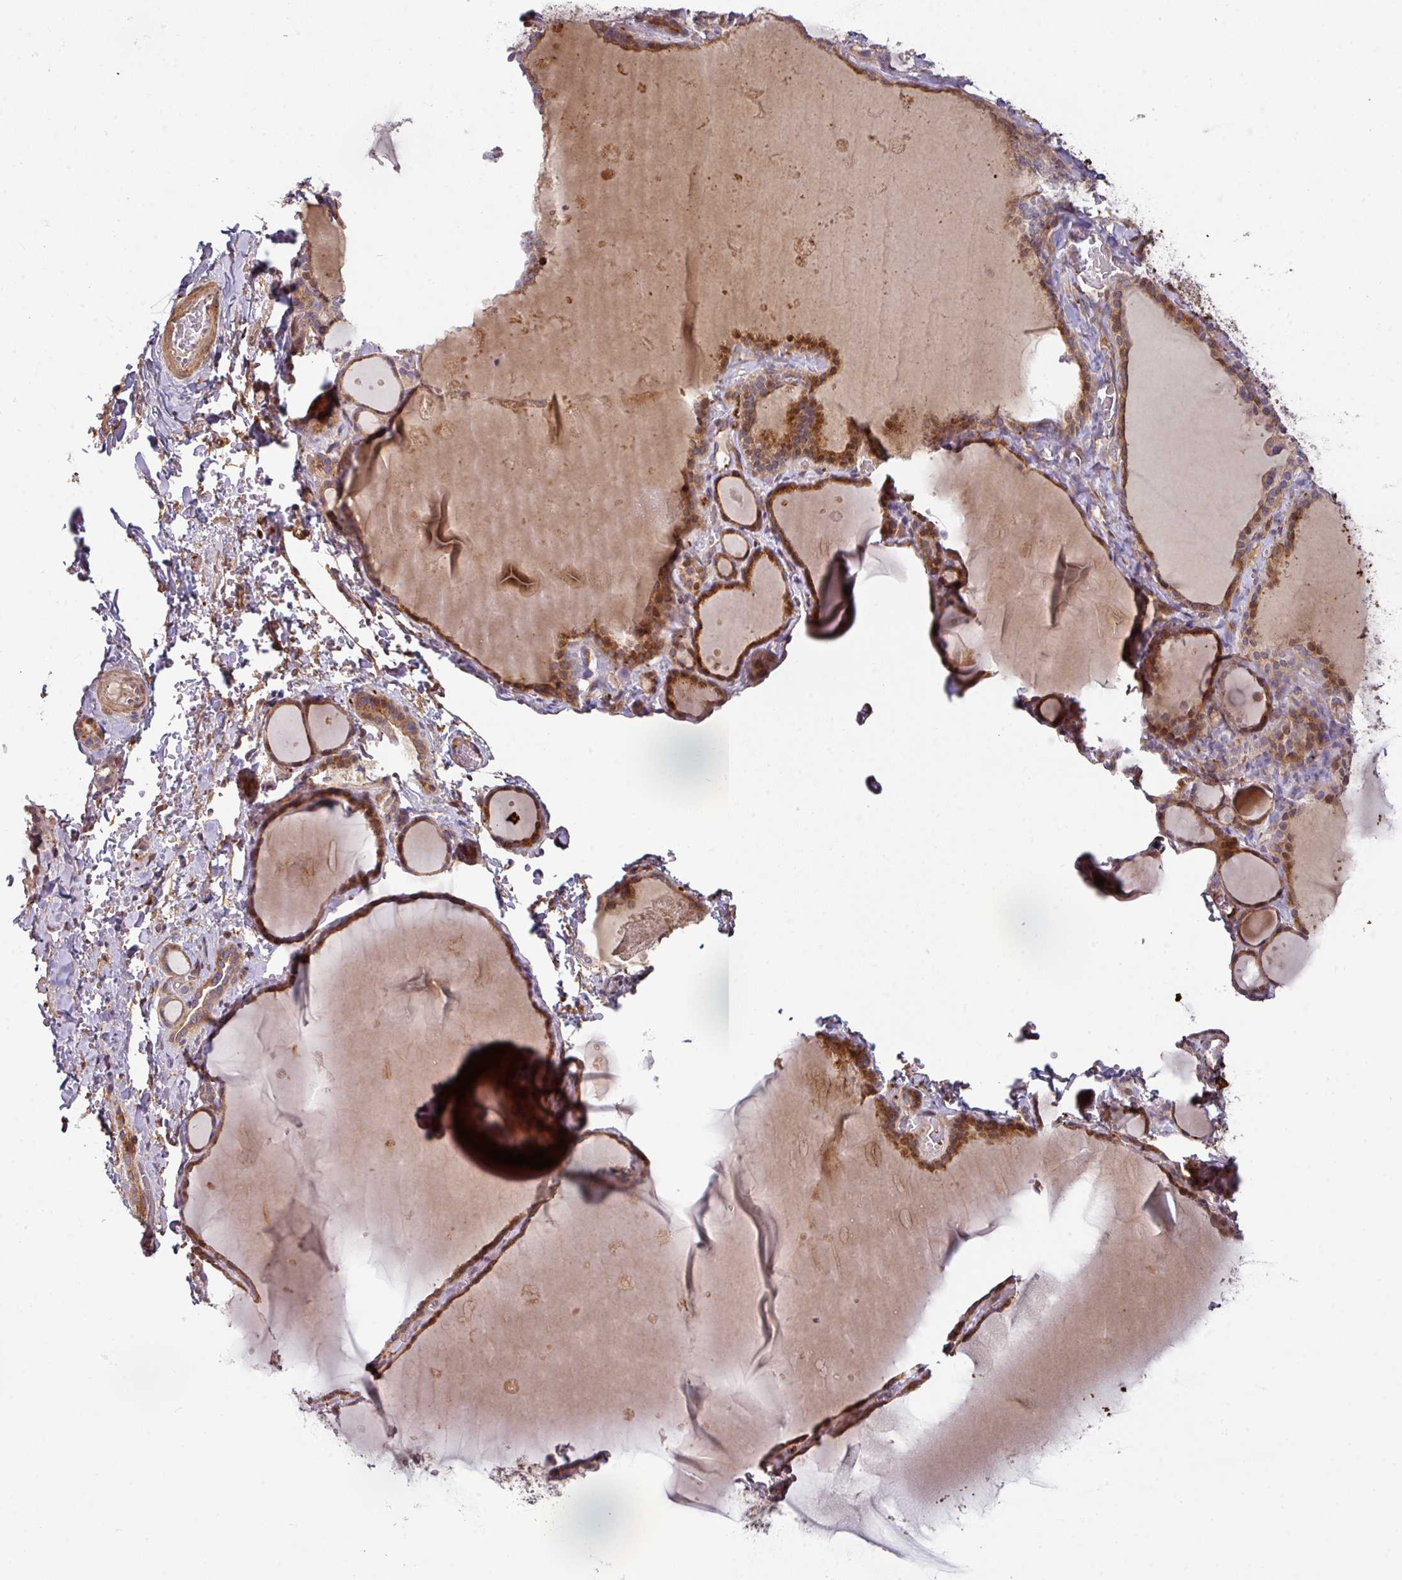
{"staining": {"intensity": "strong", "quantity": ">75%", "location": "cytoplasmic/membranous"}, "tissue": "thyroid gland", "cell_type": "Glandular cells", "image_type": "normal", "snomed": [{"axis": "morphology", "description": "Normal tissue, NOS"}, {"axis": "topography", "description": "Thyroid gland"}], "caption": "Glandular cells exhibit high levels of strong cytoplasmic/membranous positivity in approximately >75% of cells in unremarkable thyroid gland.", "gene": "CASP2", "patient": {"sex": "female", "age": 49}}